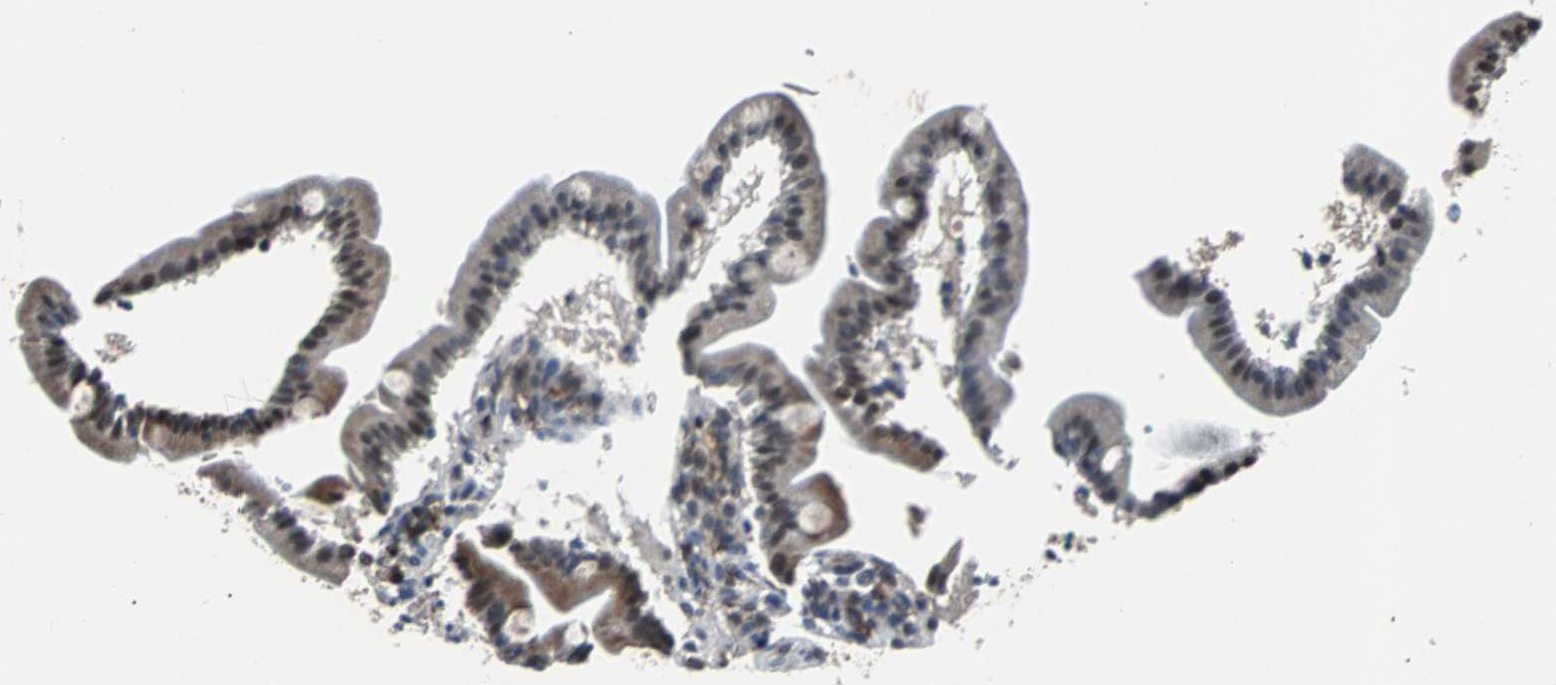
{"staining": {"intensity": "moderate", "quantity": ">75%", "location": "cytoplasmic/membranous,nuclear"}, "tissue": "duodenum", "cell_type": "Glandular cells", "image_type": "normal", "snomed": [{"axis": "morphology", "description": "Normal tissue, NOS"}, {"axis": "topography", "description": "Duodenum"}], "caption": "A micrograph showing moderate cytoplasmic/membranous,nuclear expression in about >75% of glandular cells in unremarkable duodenum, as visualized by brown immunohistochemical staining.", "gene": "USP28", "patient": {"sex": "male", "age": 54}}